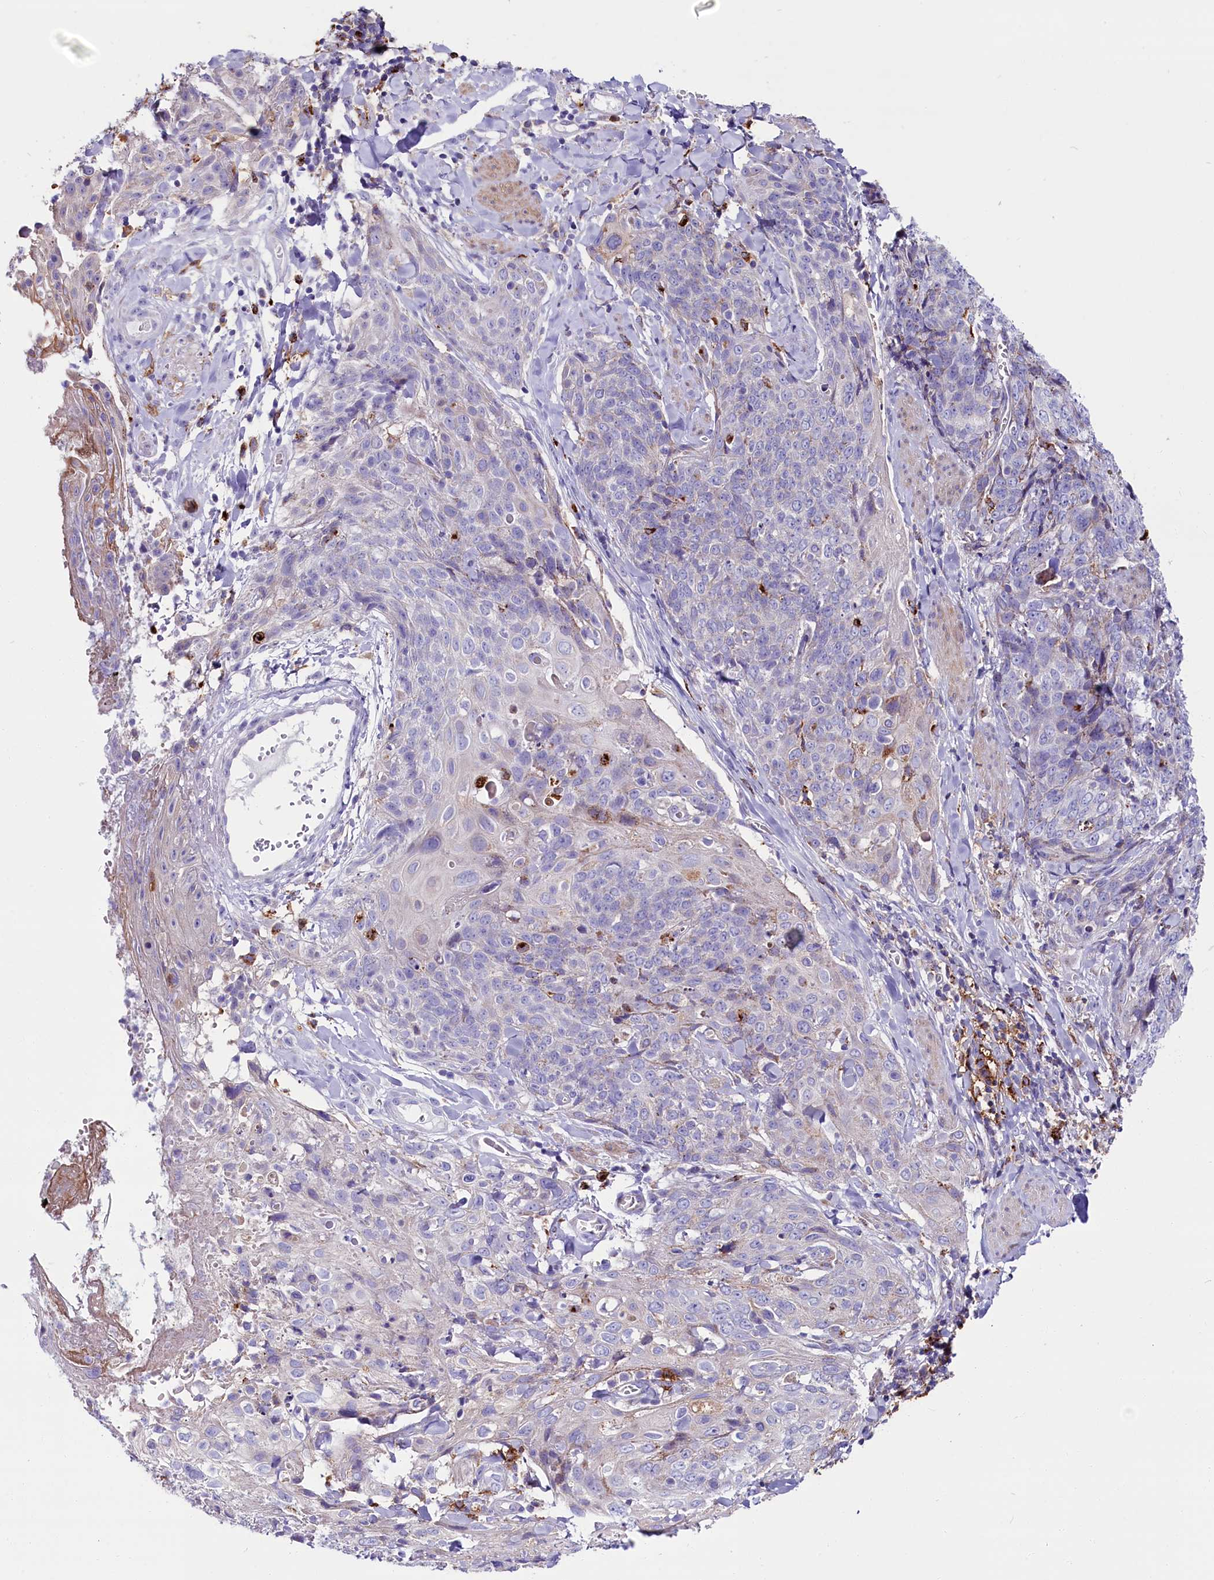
{"staining": {"intensity": "negative", "quantity": "none", "location": "none"}, "tissue": "skin cancer", "cell_type": "Tumor cells", "image_type": "cancer", "snomed": [{"axis": "morphology", "description": "Squamous cell carcinoma, NOS"}, {"axis": "topography", "description": "Skin"}, {"axis": "topography", "description": "Vulva"}], "caption": "Immunohistochemistry (IHC) photomicrograph of neoplastic tissue: squamous cell carcinoma (skin) stained with DAB displays no significant protein positivity in tumor cells.", "gene": "IL20RA", "patient": {"sex": "female", "age": 85}}